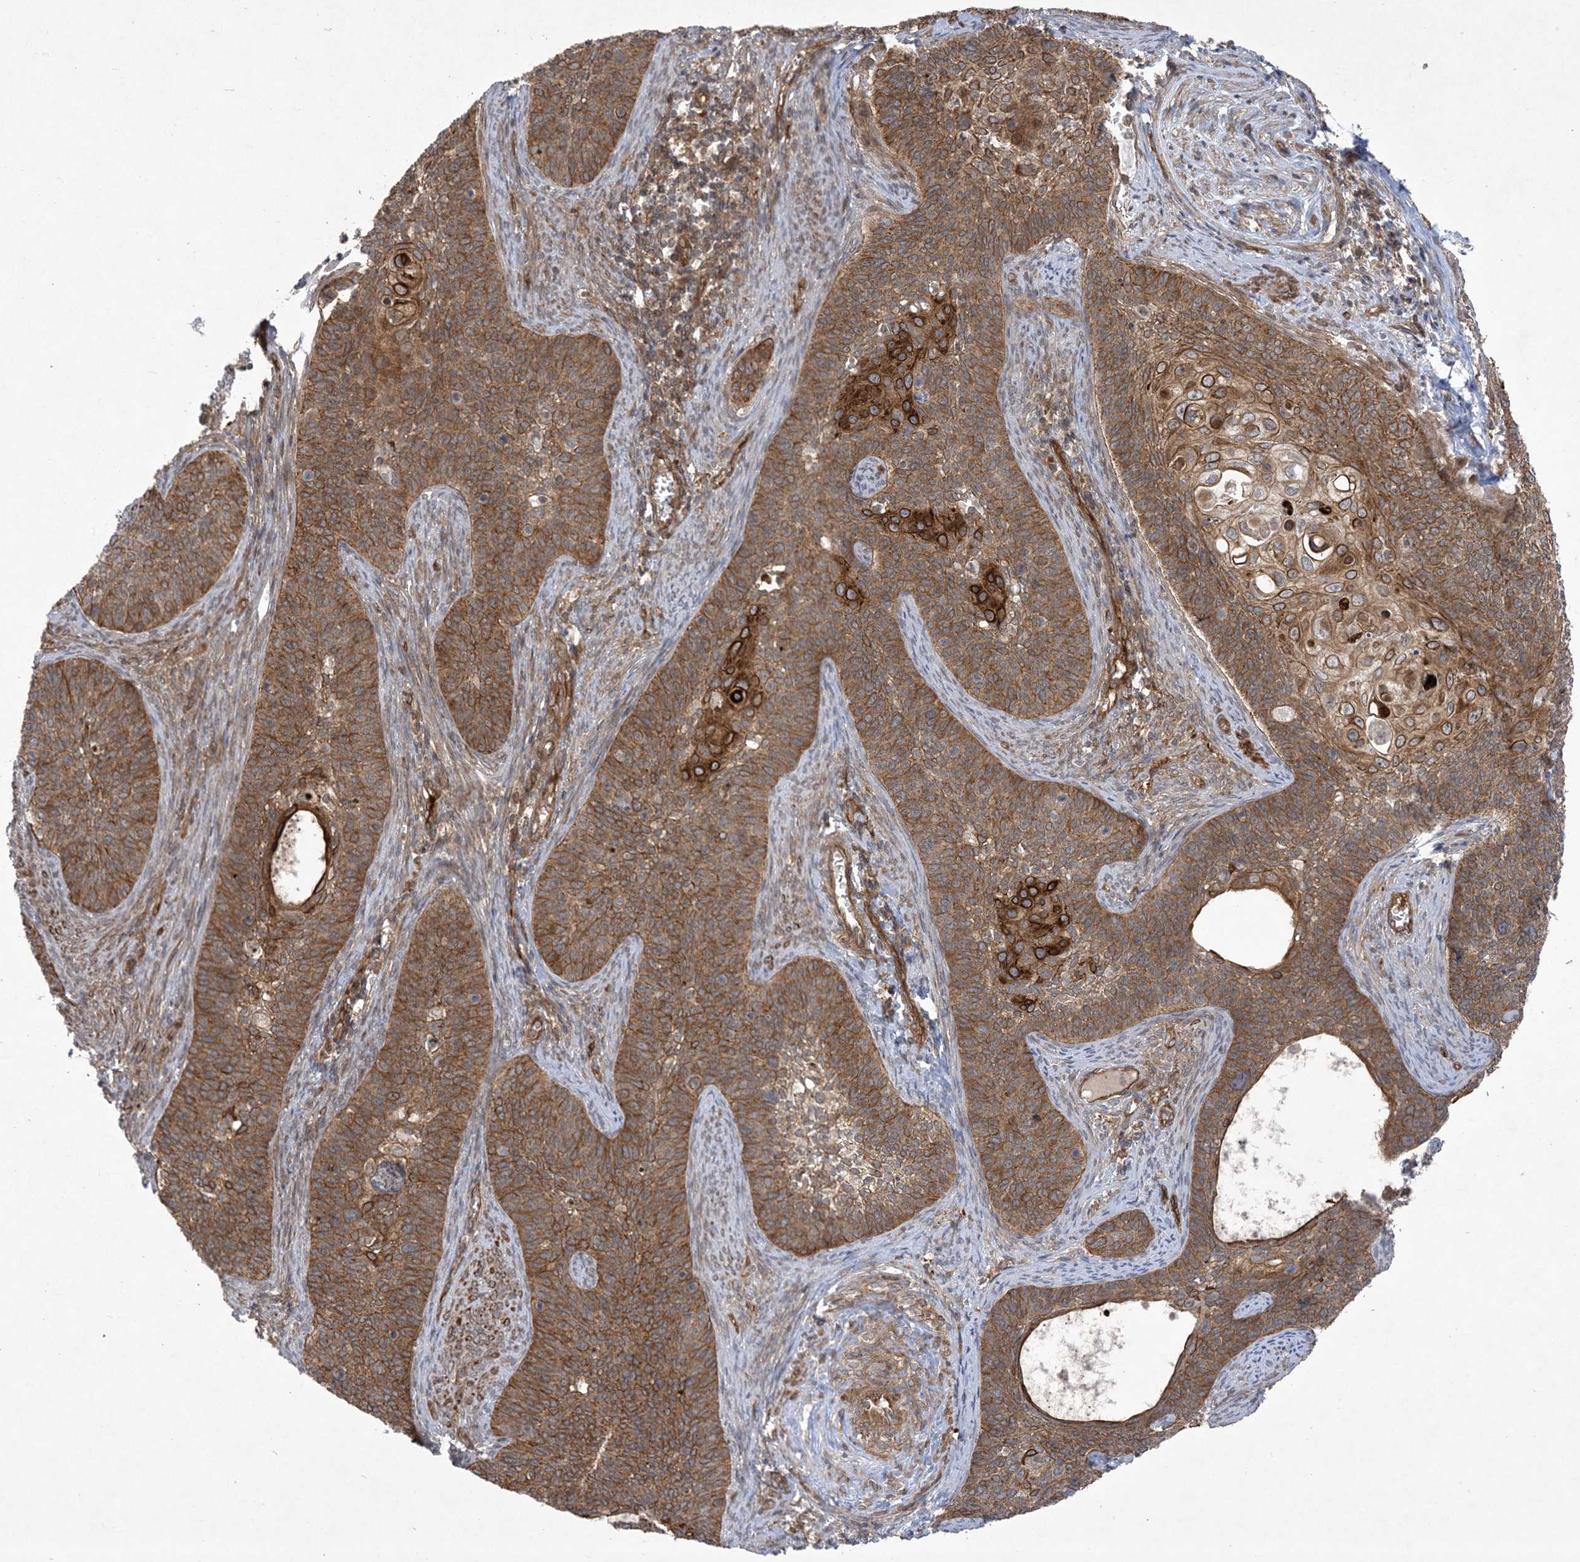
{"staining": {"intensity": "moderate", "quantity": ">75%", "location": "cytoplasmic/membranous"}, "tissue": "cervical cancer", "cell_type": "Tumor cells", "image_type": "cancer", "snomed": [{"axis": "morphology", "description": "Squamous cell carcinoma, NOS"}, {"axis": "topography", "description": "Cervix"}], "caption": "This image exhibits immunohistochemistry staining of human cervical cancer, with medium moderate cytoplasmic/membranous expression in approximately >75% of tumor cells.", "gene": "SOGA3", "patient": {"sex": "female", "age": 33}}